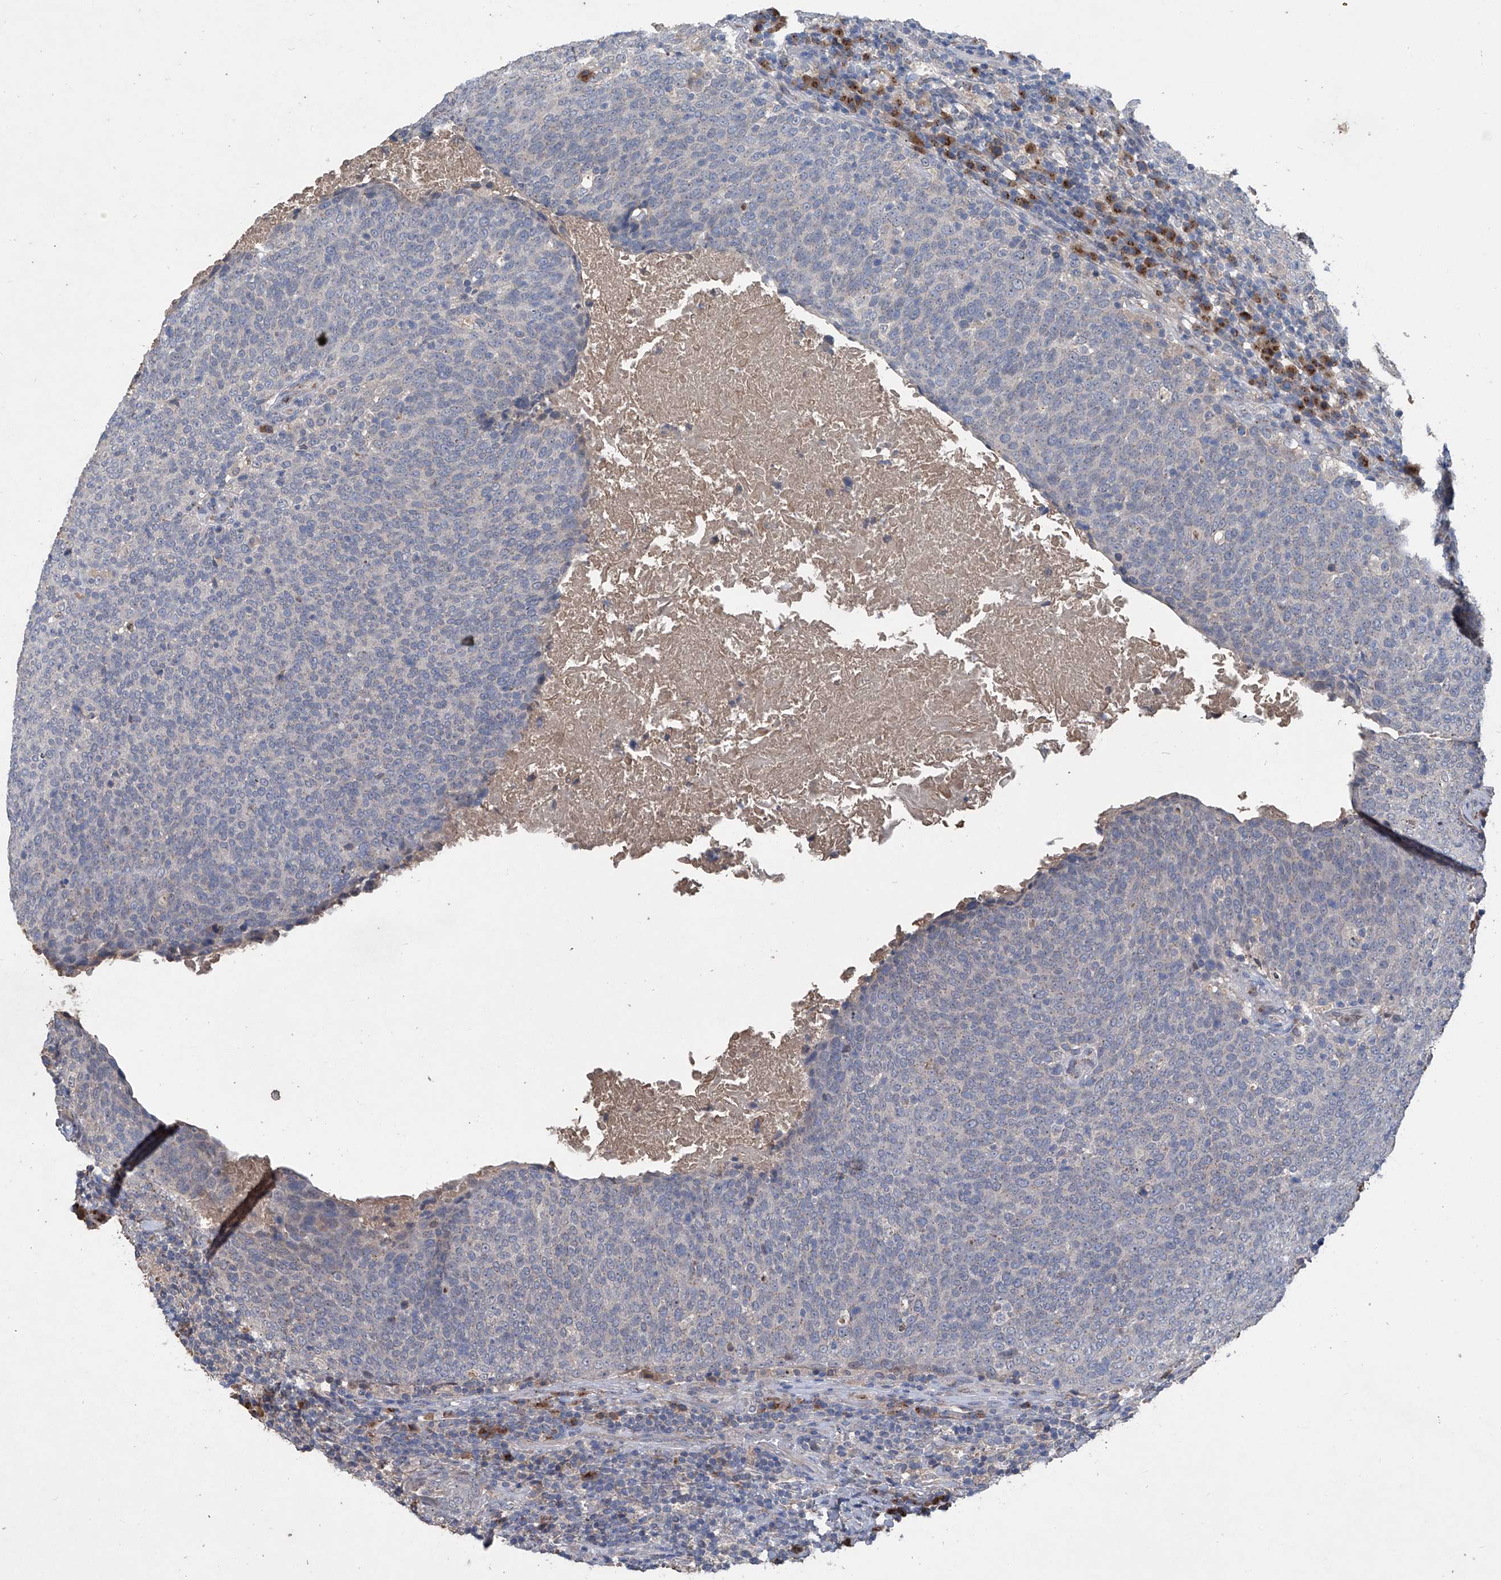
{"staining": {"intensity": "negative", "quantity": "none", "location": "none"}, "tissue": "head and neck cancer", "cell_type": "Tumor cells", "image_type": "cancer", "snomed": [{"axis": "morphology", "description": "Squamous cell carcinoma, NOS"}, {"axis": "morphology", "description": "Squamous cell carcinoma, metastatic, NOS"}, {"axis": "topography", "description": "Lymph node"}, {"axis": "topography", "description": "Head-Neck"}], "caption": "IHC histopathology image of neoplastic tissue: human squamous cell carcinoma (head and neck) stained with DAB (3,3'-diaminobenzidine) reveals no significant protein expression in tumor cells.", "gene": "PCSK5", "patient": {"sex": "male", "age": 62}}